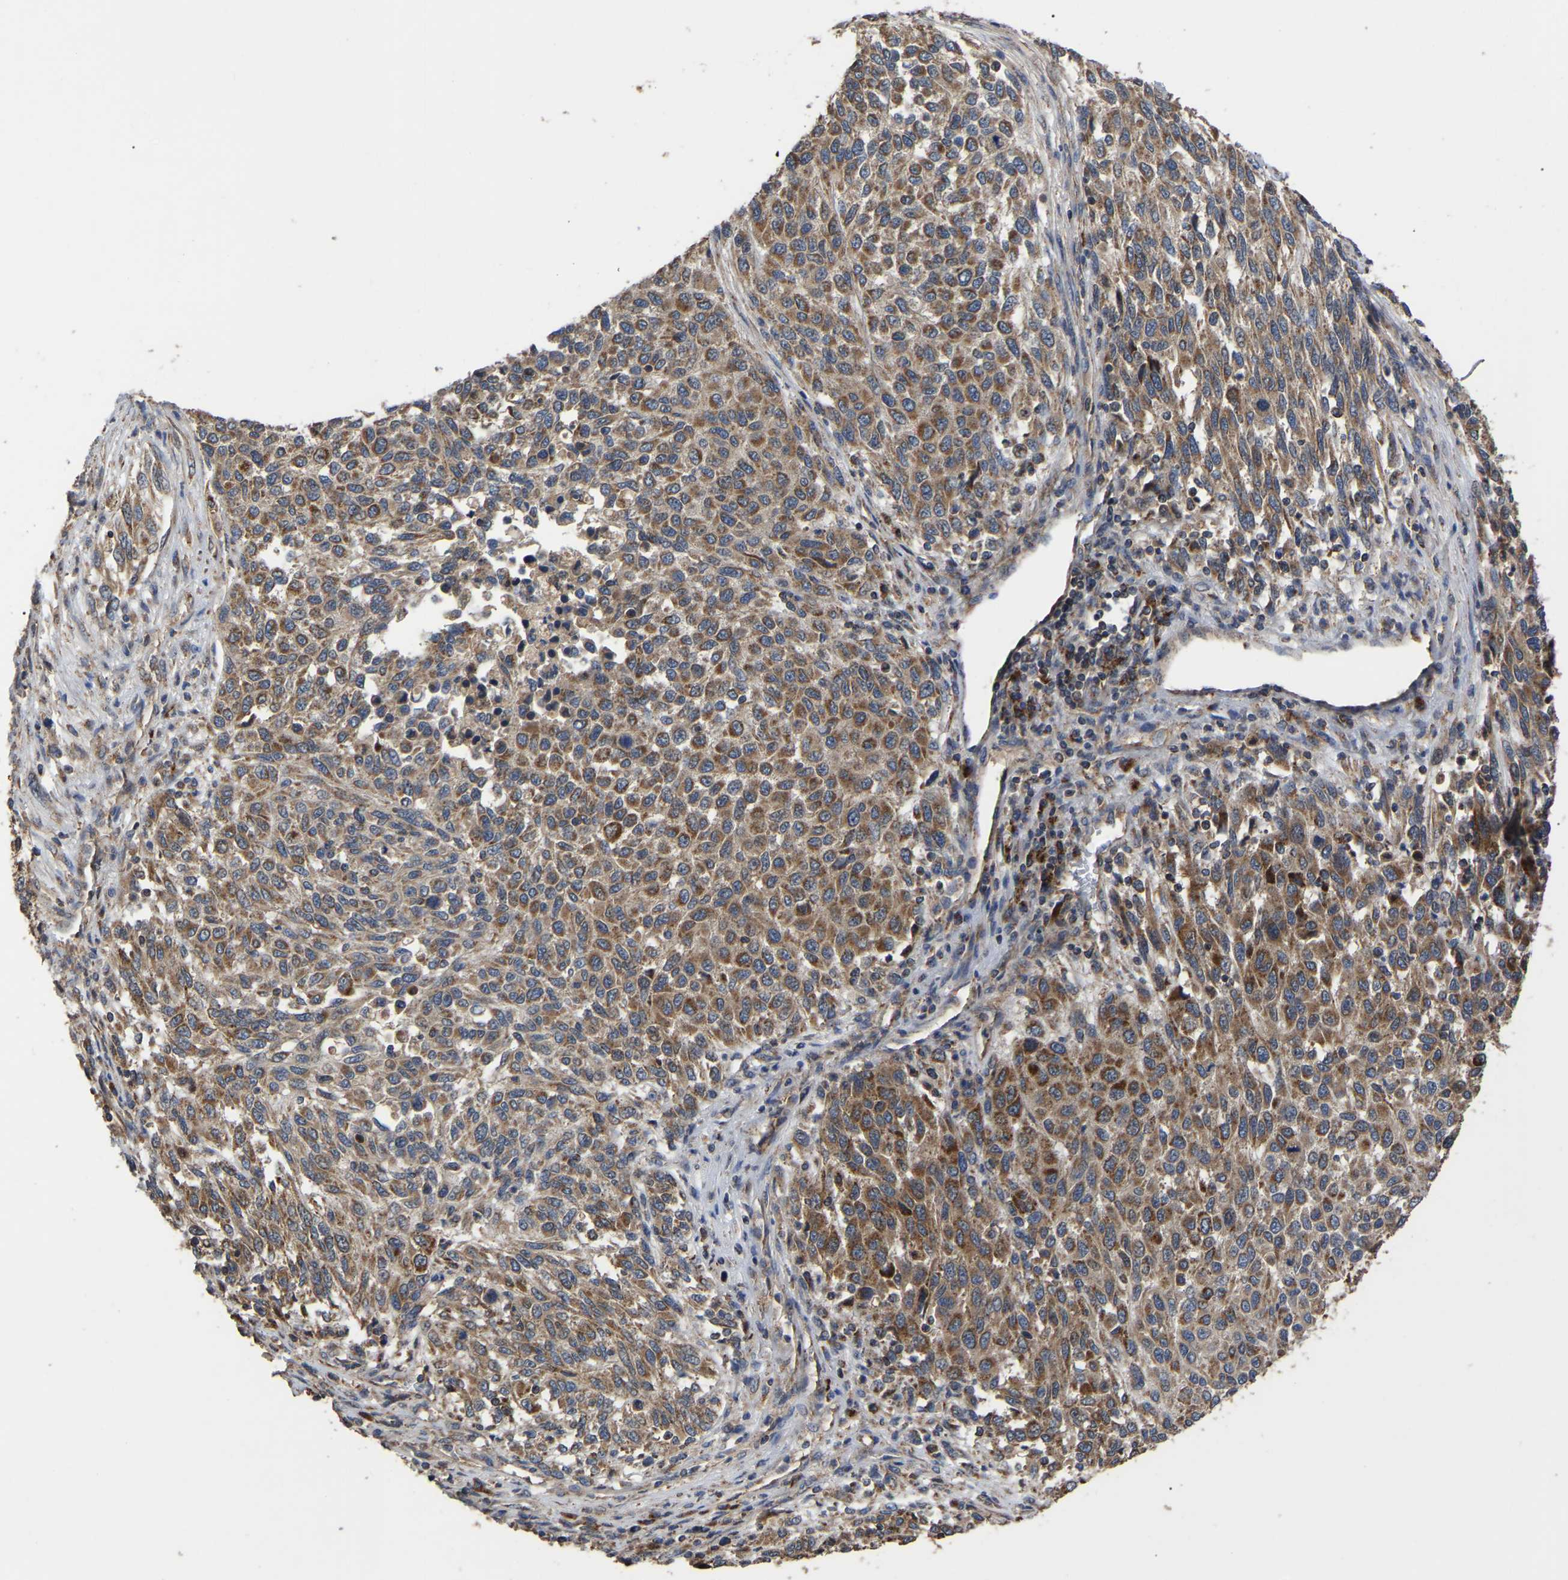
{"staining": {"intensity": "moderate", "quantity": ">75%", "location": "cytoplasmic/membranous"}, "tissue": "melanoma", "cell_type": "Tumor cells", "image_type": "cancer", "snomed": [{"axis": "morphology", "description": "Malignant melanoma, Metastatic site"}, {"axis": "topography", "description": "Lymph node"}], "caption": "IHC micrograph of malignant melanoma (metastatic site) stained for a protein (brown), which shows medium levels of moderate cytoplasmic/membranous positivity in approximately >75% of tumor cells.", "gene": "GCC1", "patient": {"sex": "male", "age": 61}}